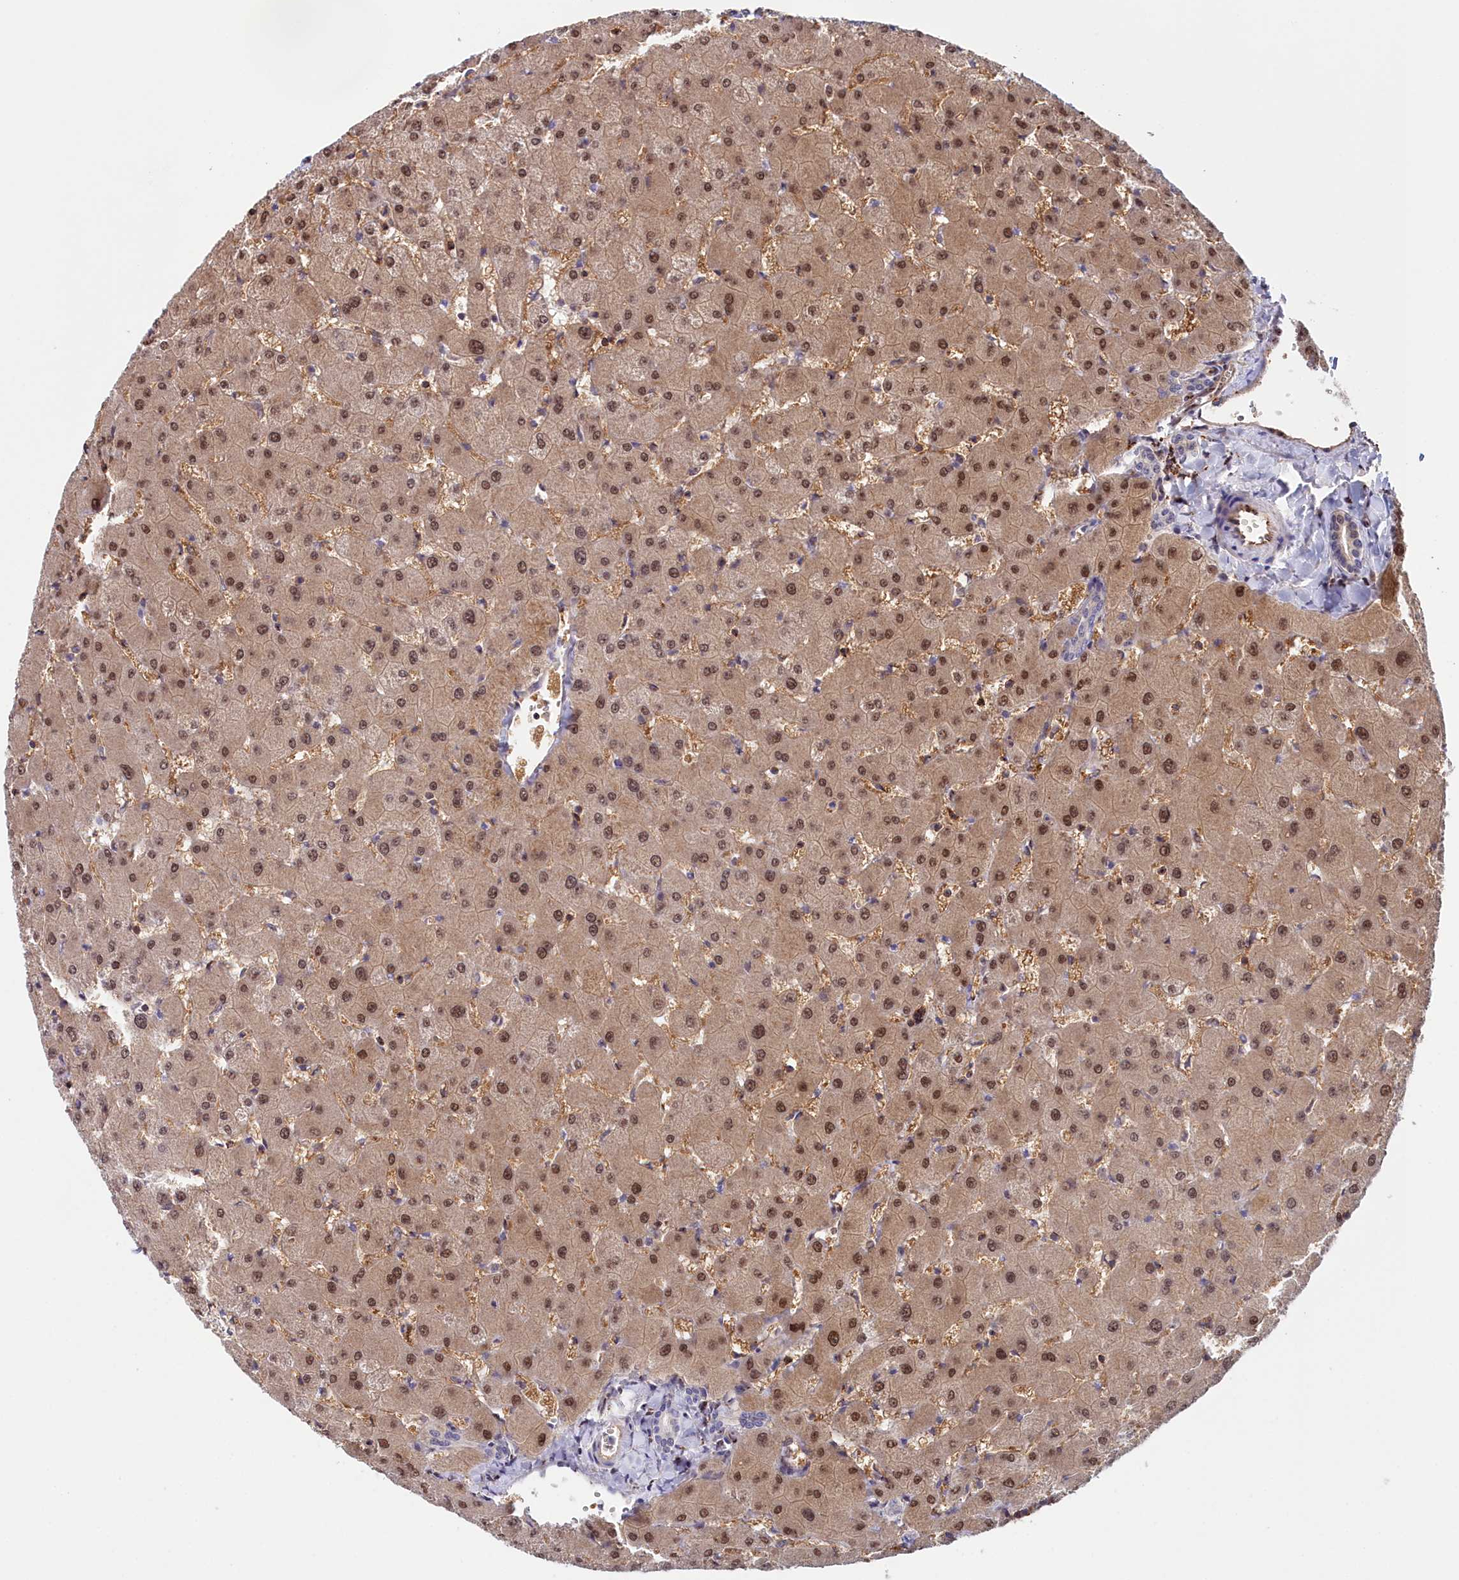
{"staining": {"intensity": "moderate", "quantity": "25%-75%", "location": "nuclear"}, "tissue": "liver", "cell_type": "Cholangiocytes", "image_type": "normal", "snomed": [{"axis": "morphology", "description": "Normal tissue, NOS"}, {"axis": "topography", "description": "Liver"}], "caption": "An IHC image of normal tissue is shown. Protein staining in brown highlights moderate nuclear positivity in liver within cholangiocytes.", "gene": "NEURL4", "patient": {"sex": "female", "age": 63}}